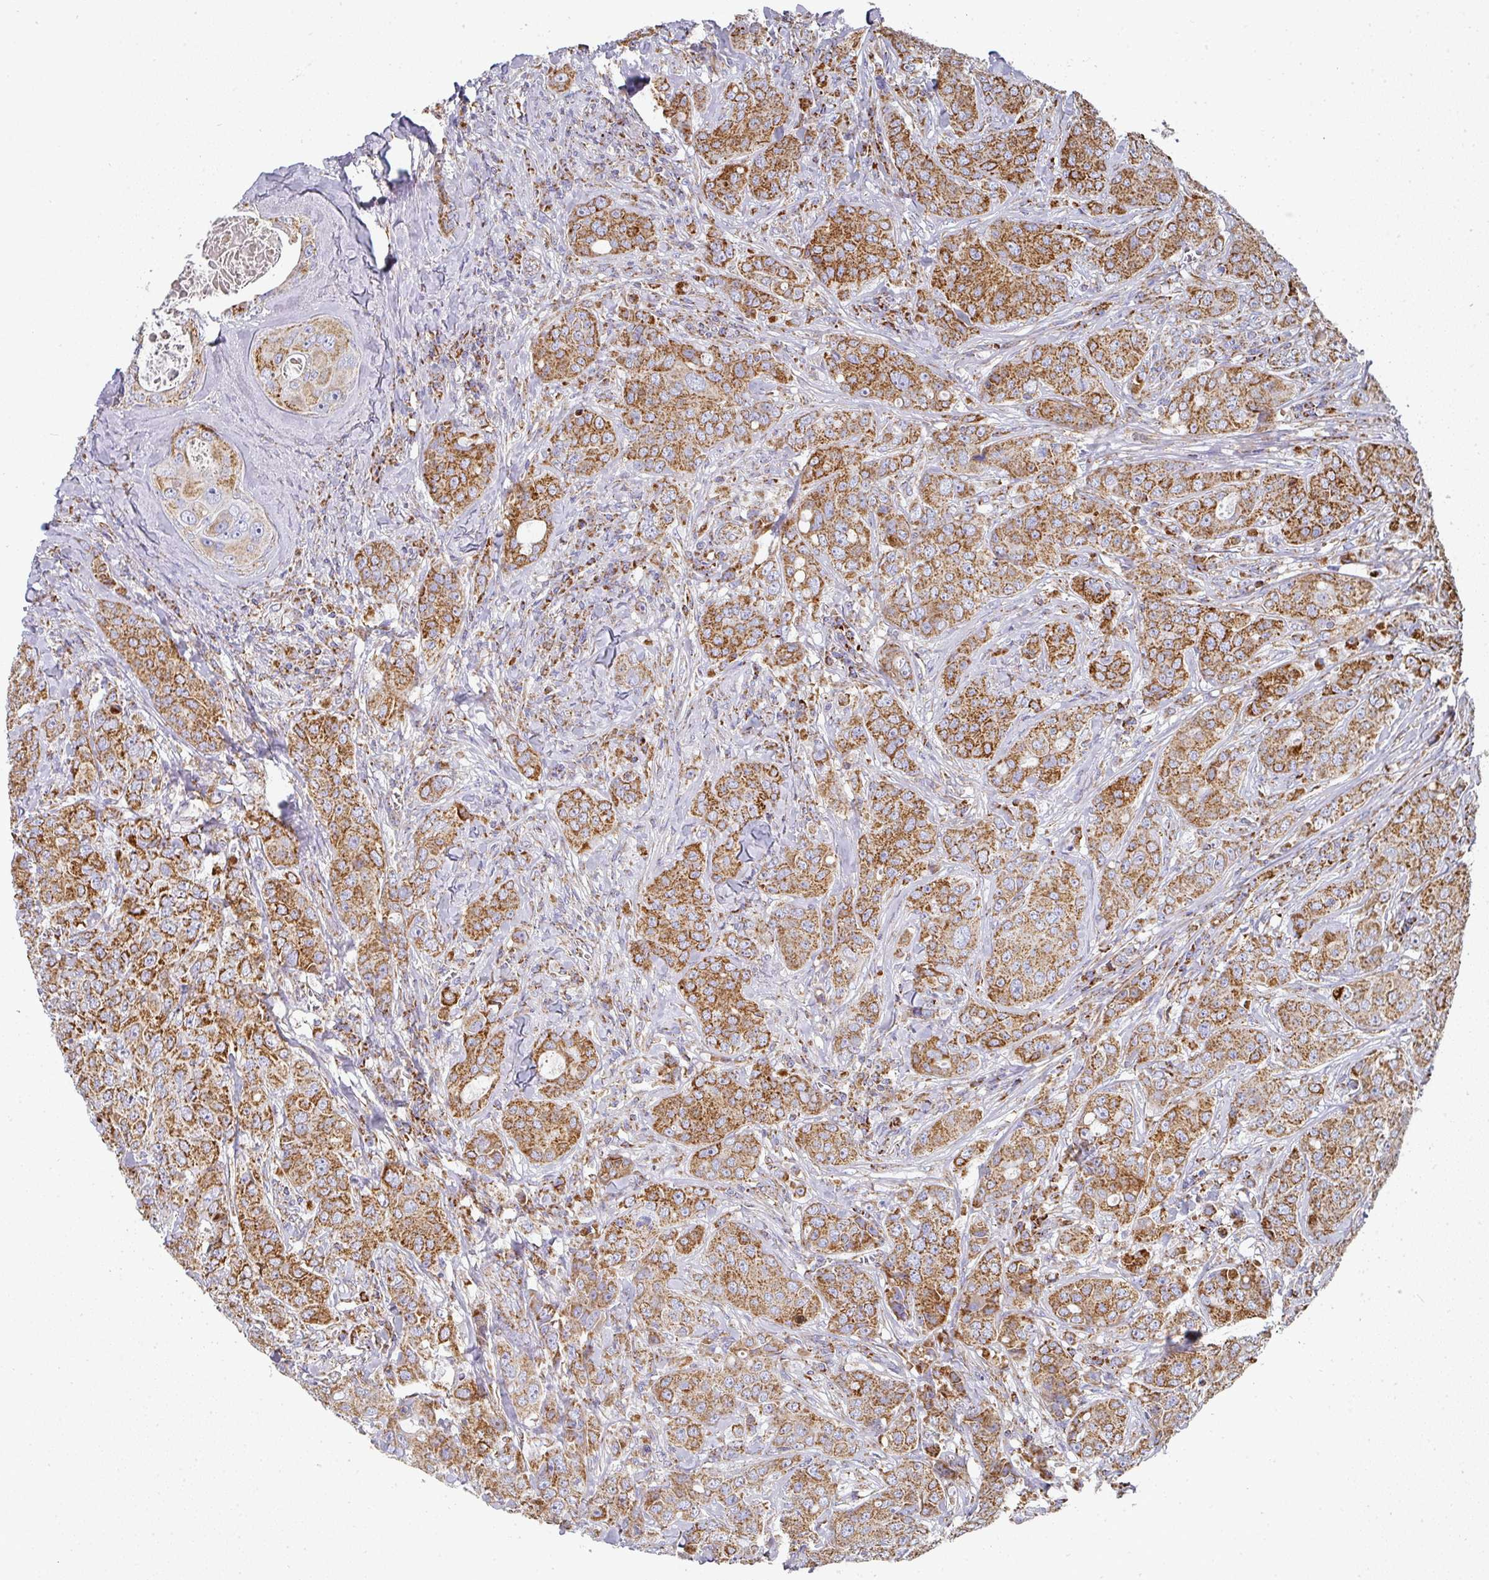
{"staining": {"intensity": "moderate", "quantity": ">75%", "location": "cytoplasmic/membranous"}, "tissue": "breast cancer", "cell_type": "Tumor cells", "image_type": "cancer", "snomed": [{"axis": "morphology", "description": "Duct carcinoma"}, {"axis": "topography", "description": "Breast"}], "caption": "Protein analysis of breast intraductal carcinoma tissue displays moderate cytoplasmic/membranous staining in approximately >75% of tumor cells.", "gene": "UQCRFS1", "patient": {"sex": "female", "age": 43}}